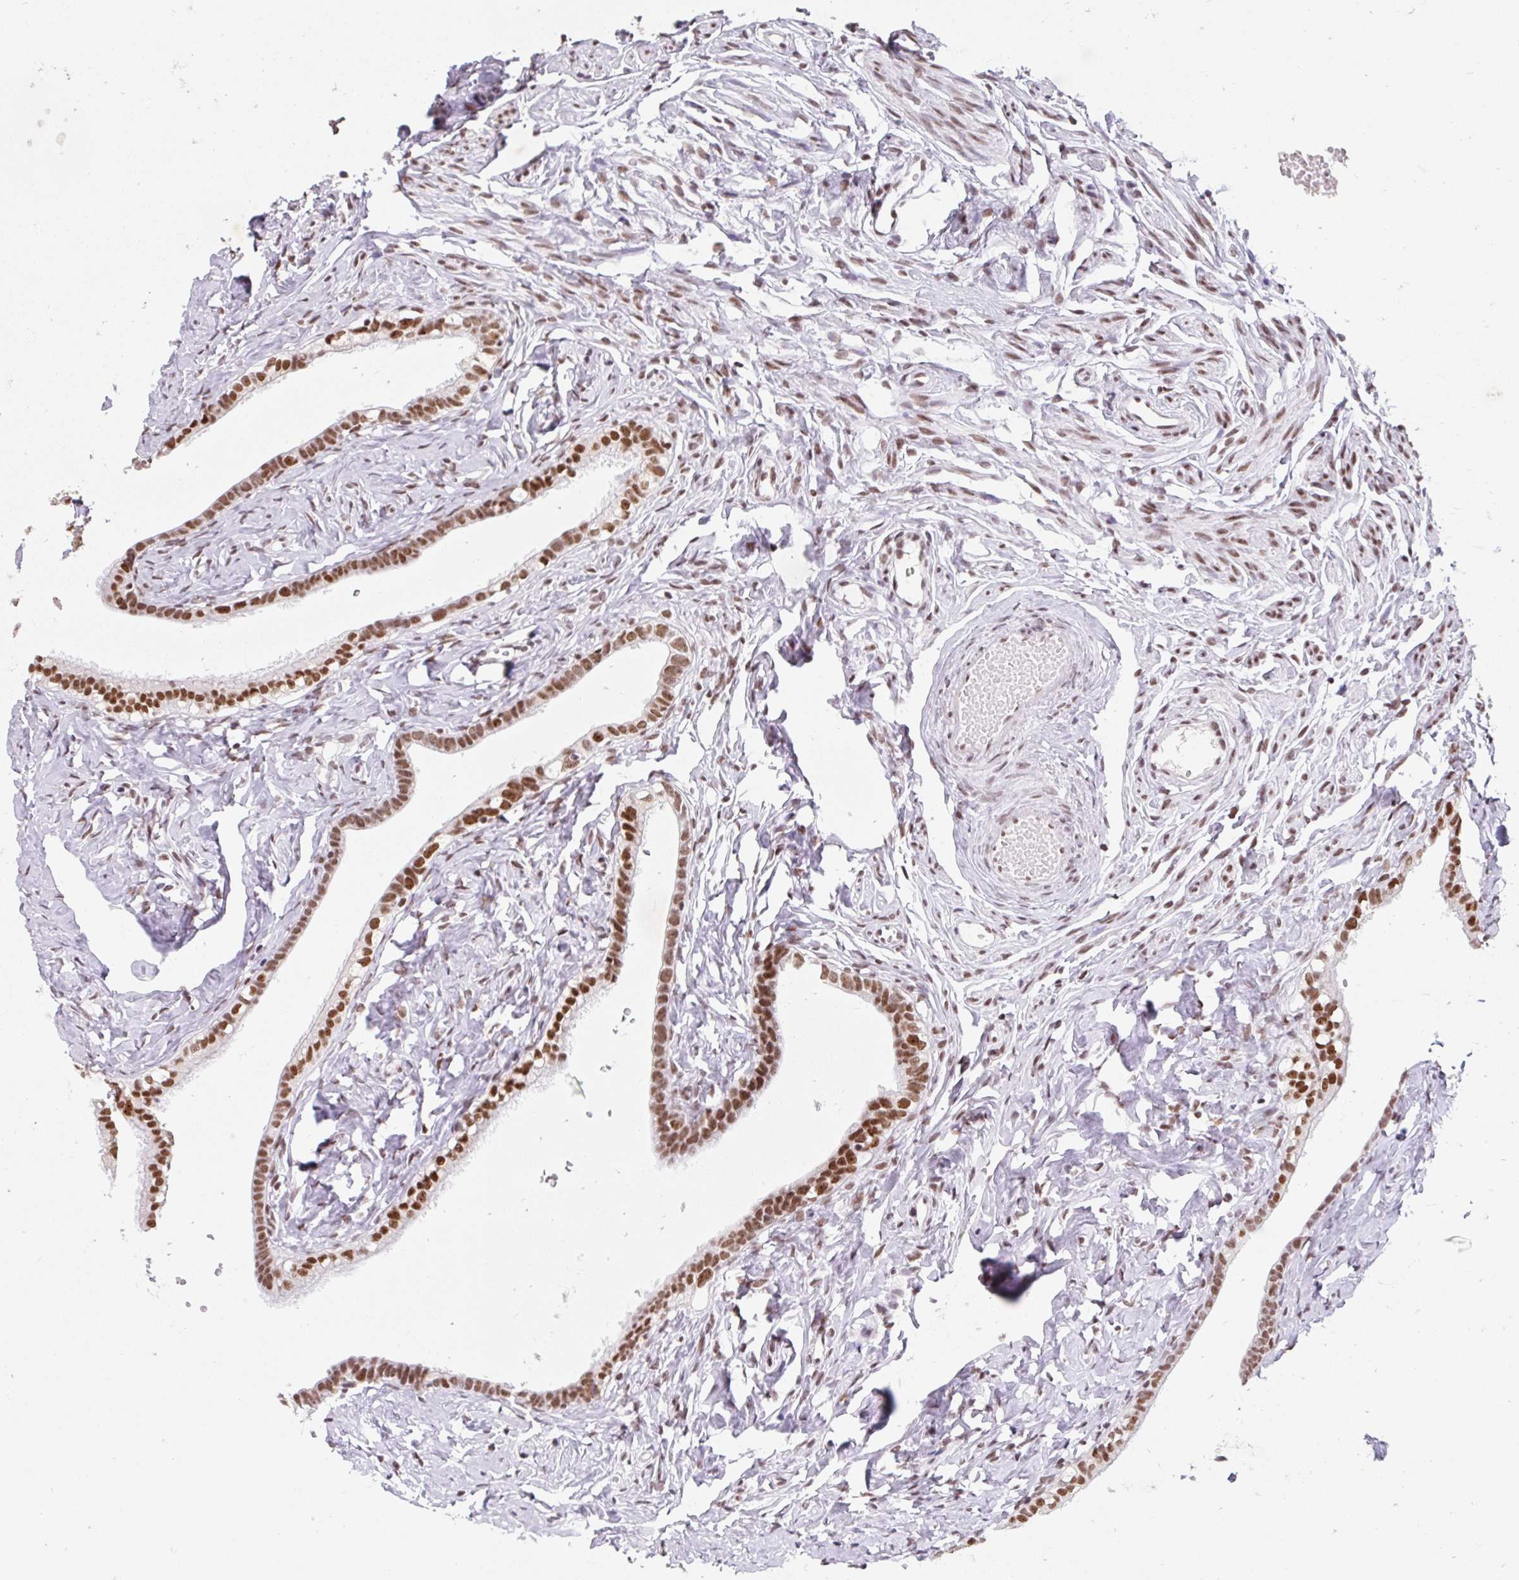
{"staining": {"intensity": "strong", "quantity": ">75%", "location": "cytoplasmic/membranous"}, "tissue": "fallopian tube", "cell_type": "Glandular cells", "image_type": "normal", "snomed": [{"axis": "morphology", "description": "Normal tissue, NOS"}, {"axis": "topography", "description": "Fallopian tube"}], "caption": "Protein staining of normal fallopian tube shows strong cytoplasmic/membranous staining in approximately >75% of glandular cells. (DAB (3,3'-diaminobenzidine) IHC, brown staining for protein, blue staining for nuclei).", "gene": "SRSF10", "patient": {"sex": "female", "age": 66}}